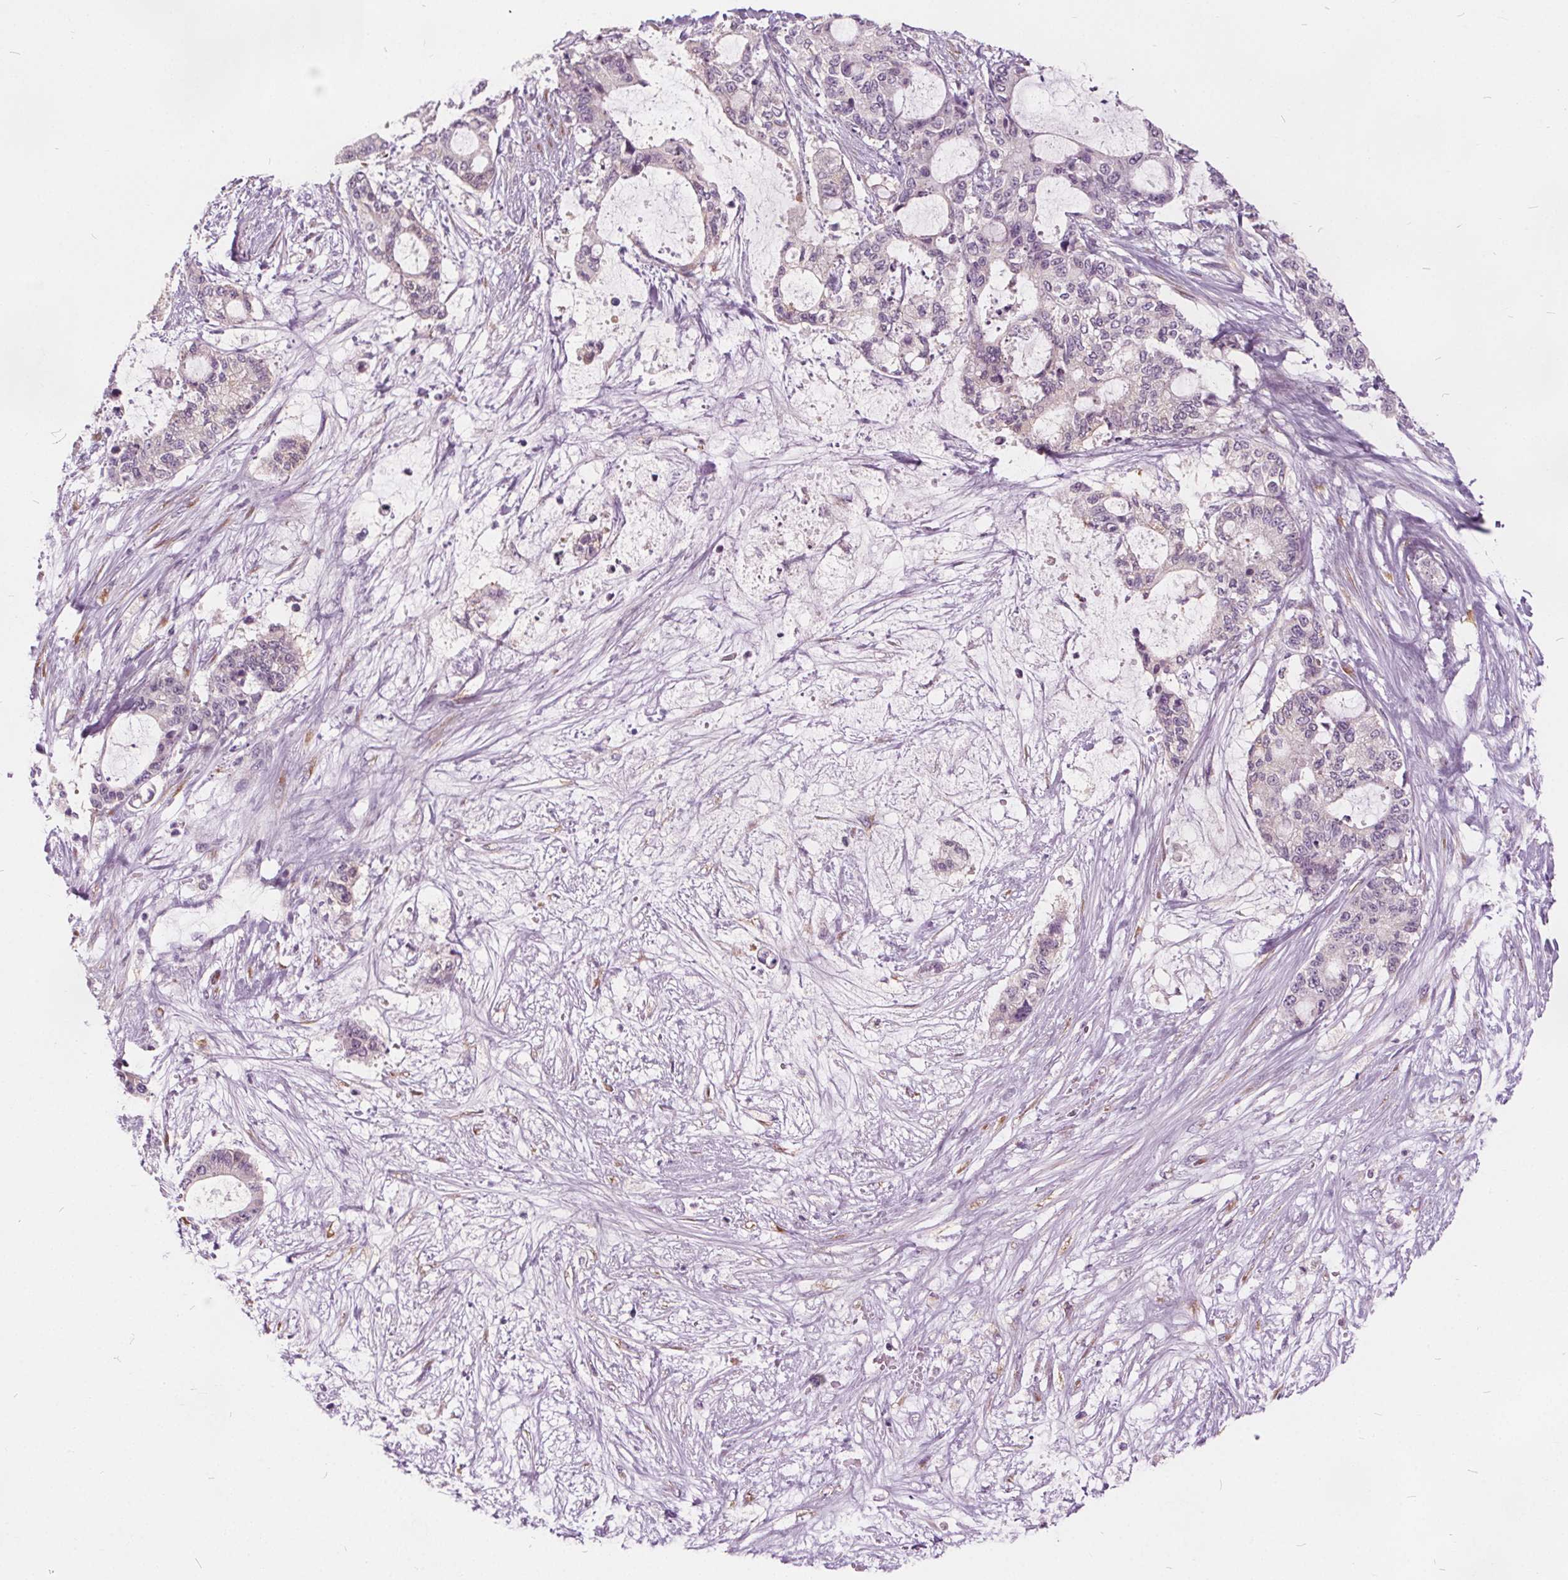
{"staining": {"intensity": "negative", "quantity": "none", "location": "none"}, "tissue": "liver cancer", "cell_type": "Tumor cells", "image_type": "cancer", "snomed": [{"axis": "morphology", "description": "Normal tissue, NOS"}, {"axis": "morphology", "description": "Cholangiocarcinoma"}, {"axis": "topography", "description": "Liver"}, {"axis": "topography", "description": "Peripheral nerve tissue"}], "caption": "This histopathology image is of cholangiocarcinoma (liver) stained with immunohistochemistry (IHC) to label a protein in brown with the nuclei are counter-stained blue. There is no positivity in tumor cells.", "gene": "ACOX2", "patient": {"sex": "female", "age": 73}}